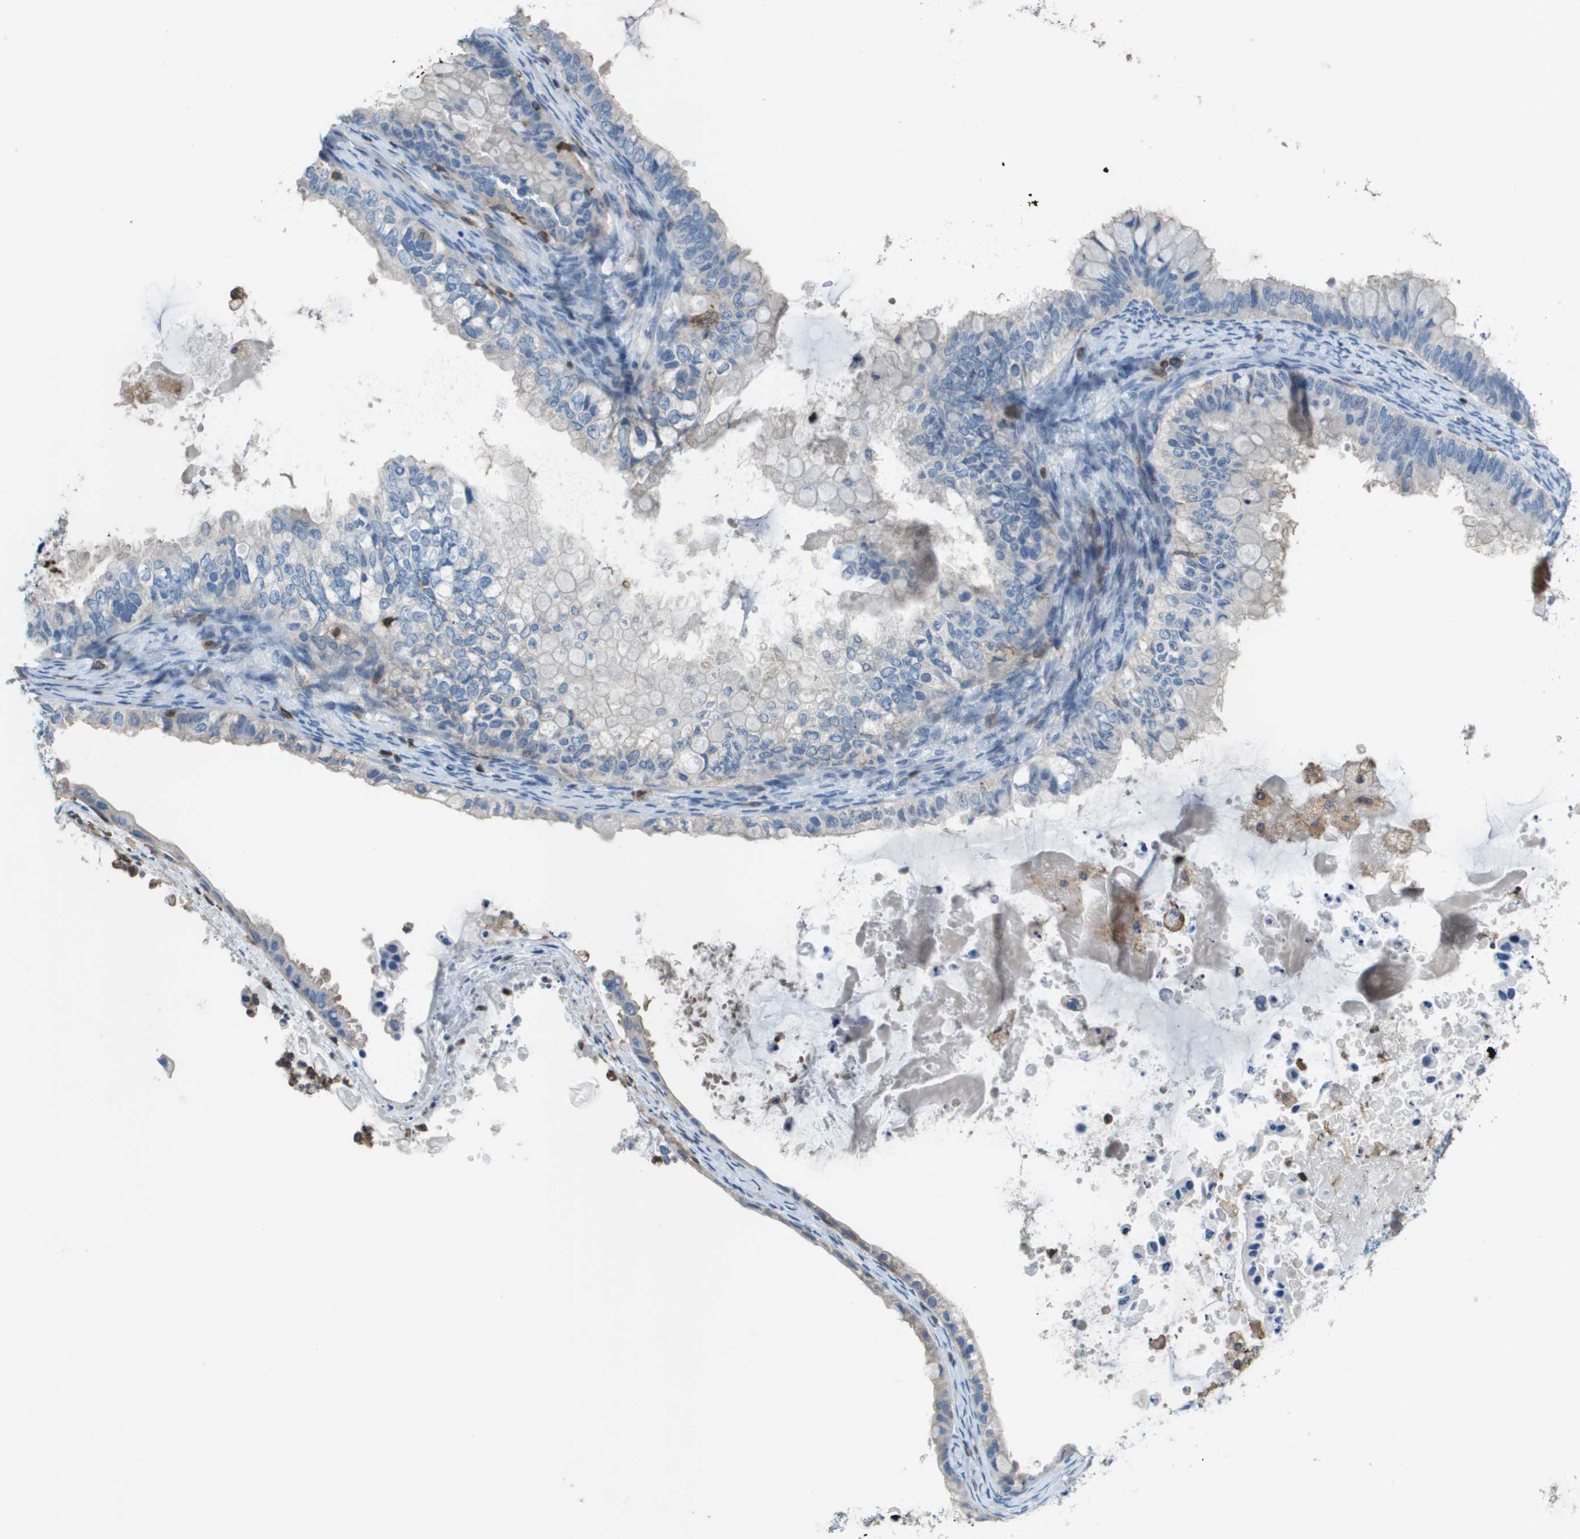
{"staining": {"intensity": "negative", "quantity": "none", "location": "none"}, "tissue": "ovarian cancer", "cell_type": "Tumor cells", "image_type": "cancer", "snomed": [{"axis": "morphology", "description": "Cystadenocarcinoma, mucinous, NOS"}, {"axis": "topography", "description": "Ovary"}], "caption": "Human ovarian mucinous cystadenocarcinoma stained for a protein using IHC displays no expression in tumor cells.", "gene": "APBB1IP", "patient": {"sex": "female", "age": 80}}